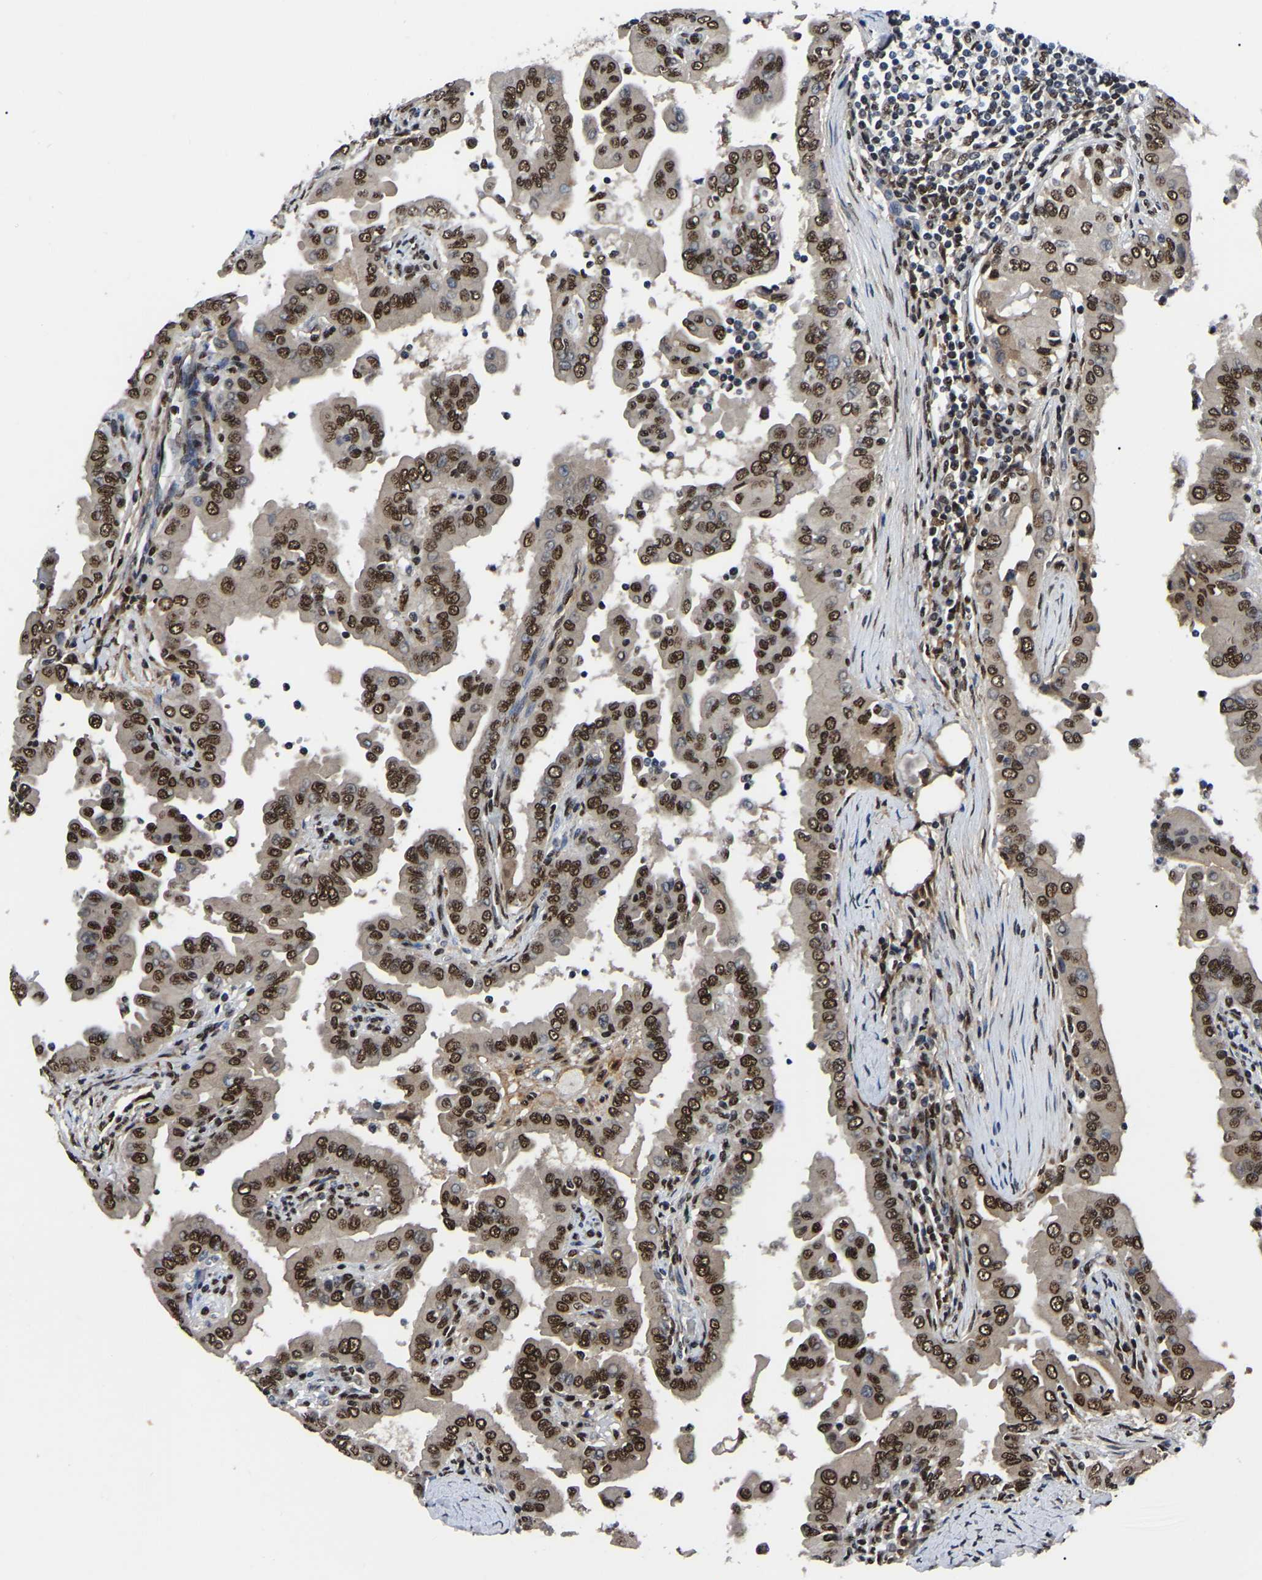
{"staining": {"intensity": "strong", "quantity": ">75%", "location": "nuclear"}, "tissue": "thyroid cancer", "cell_type": "Tumor cells", "image_type": "cancer", "snomed": [{"axis": "morphology", "description": "Papillary adenocarcinoma, NOS"}, {"axis": "topography", "description": "Thyroid gland"}], "caption": "Immunohistochemistry (IHC) (DAB) staining of papillary adenocarcinoma (thyroid) reveals strong nuclear protein expression in approximately >75% of tumor cells.", "gene": "TRIM35", "patient": {"sex": "male", "age": 33}}